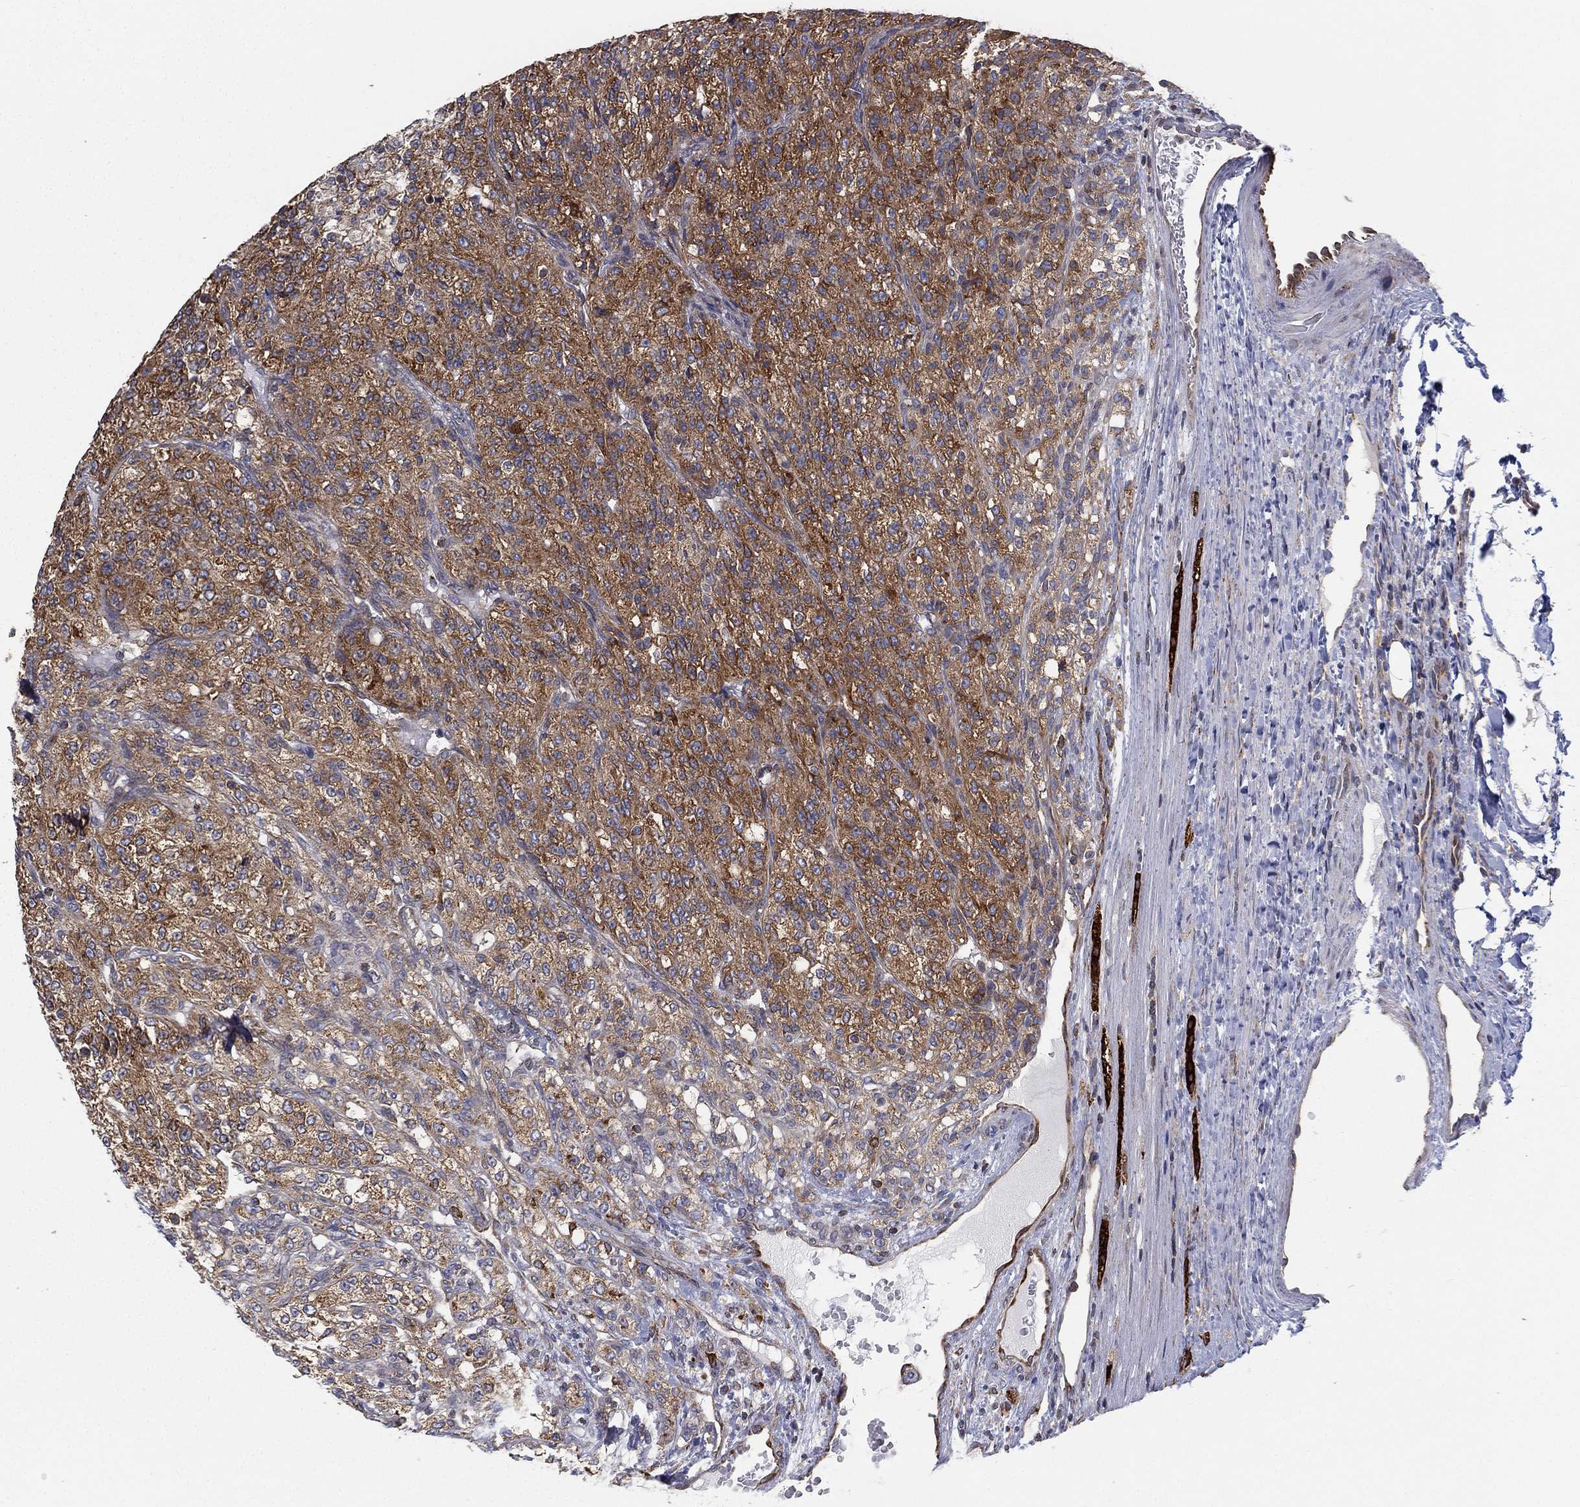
{"staining": {"intensity": "moderate", "quantity": "25%-75%", "location": "cytoplasmic/membranous"}, "tissue": "renal cancer", "cell_type": "Tumor cells", "image_type": "cancer", "snomed": [{"axis": "morphology", "description": "Adenocarcinoma, NOS"}, {"axis": "topography", "description": "Kidney"}], "caption": "A brown stain shows moderate cytoplasmic/membranous staining of a protein in human renal adenocarcinoma tumor cells. (Brightfield microscopy of DAB IHC at high magnification).", "gene": "CYB5B", "patient": {"sex": "female", "age": 63}}